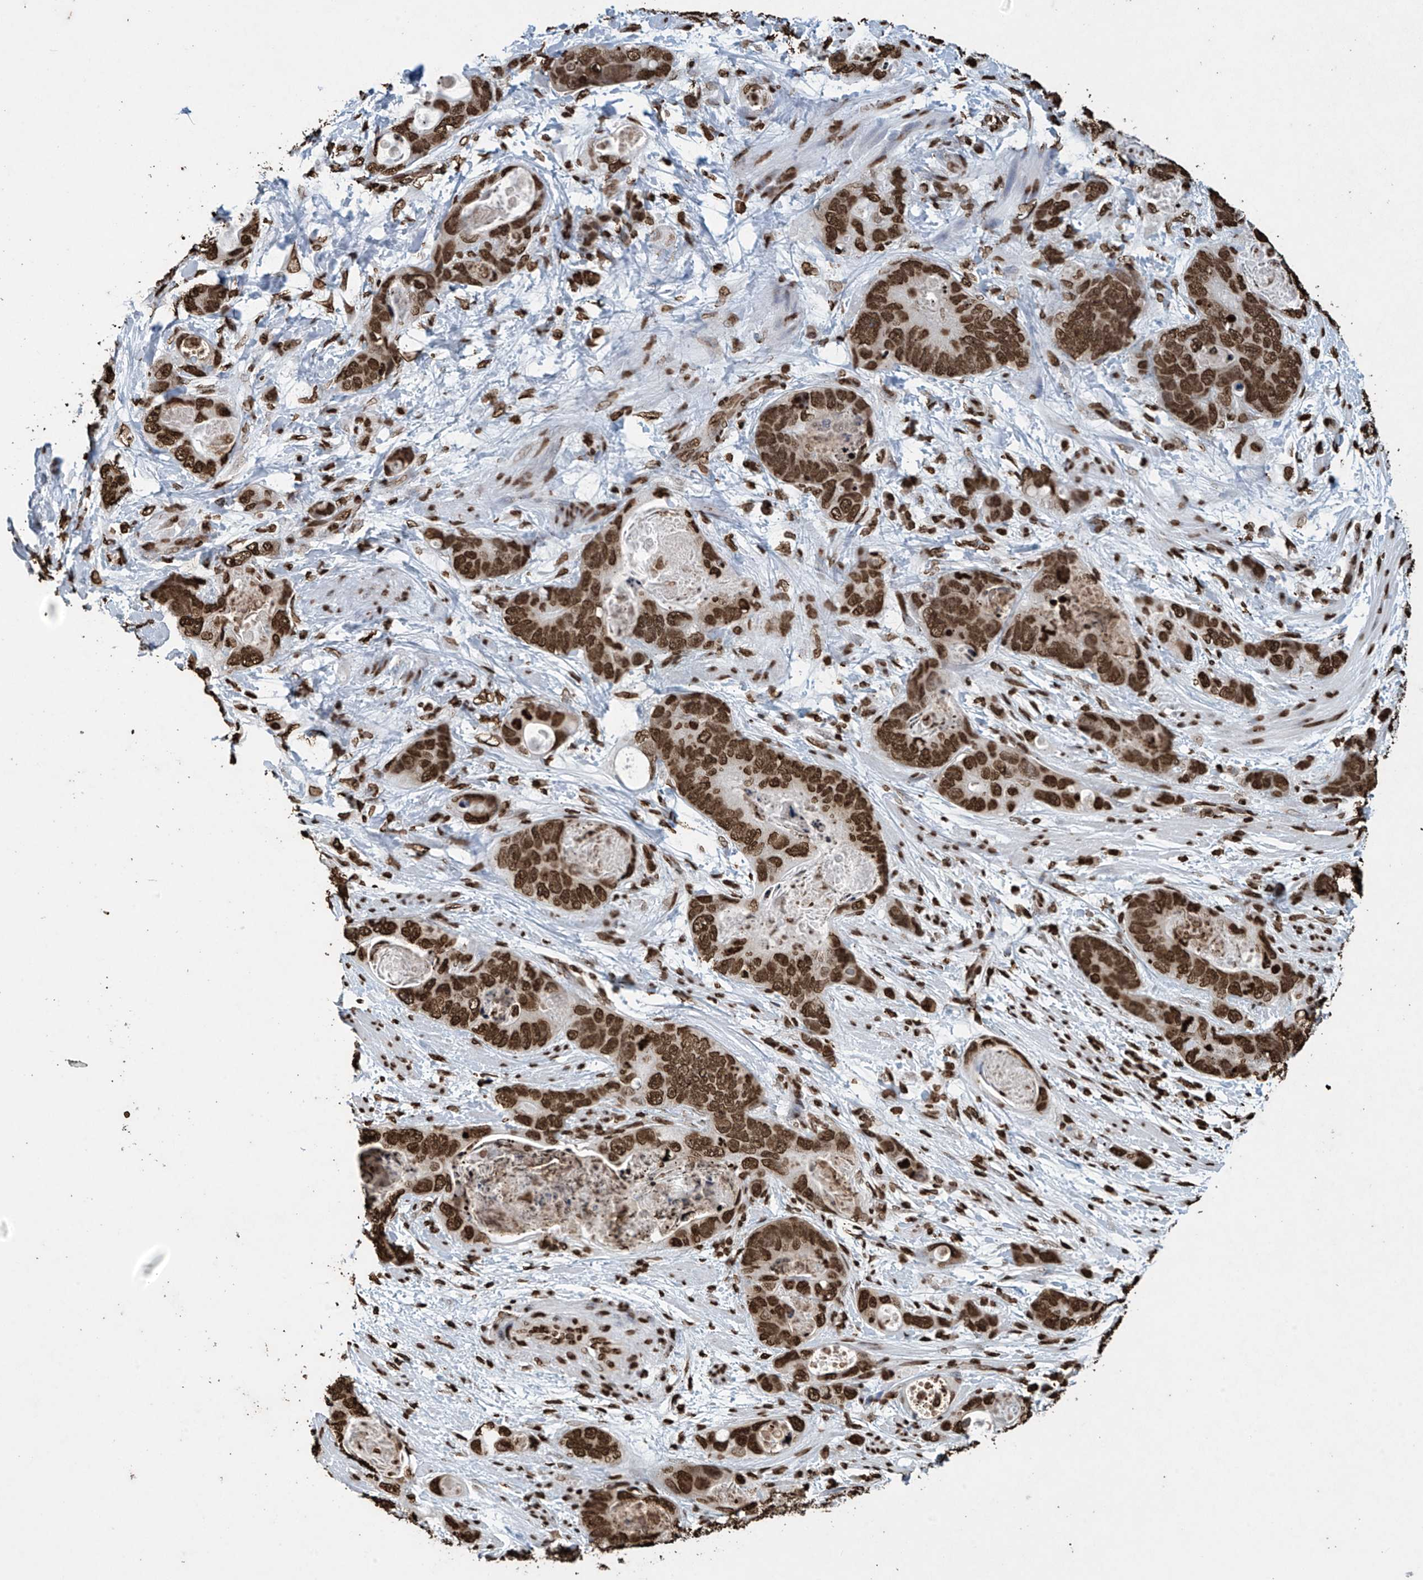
{"staining": {"intensity": "strong", "quantity": ">75%", "location": "nuclear"}, "tissue": "stomach cancer", "cell_type": "Tumor cells", "image_type": "cancer", "snomed": [{"axis": "morphology", "description": "Adenocarcinoma, NOS"}, {"axis": "topography", "description": "Stomach"}], "caption": "Stomach cancer was stained to show a protein in brown. There is high levels of strong nuclear staining in about >75% of tumor cells.", "gene": "H3-3A", "patient": {"sex": "female", "age": 89}}